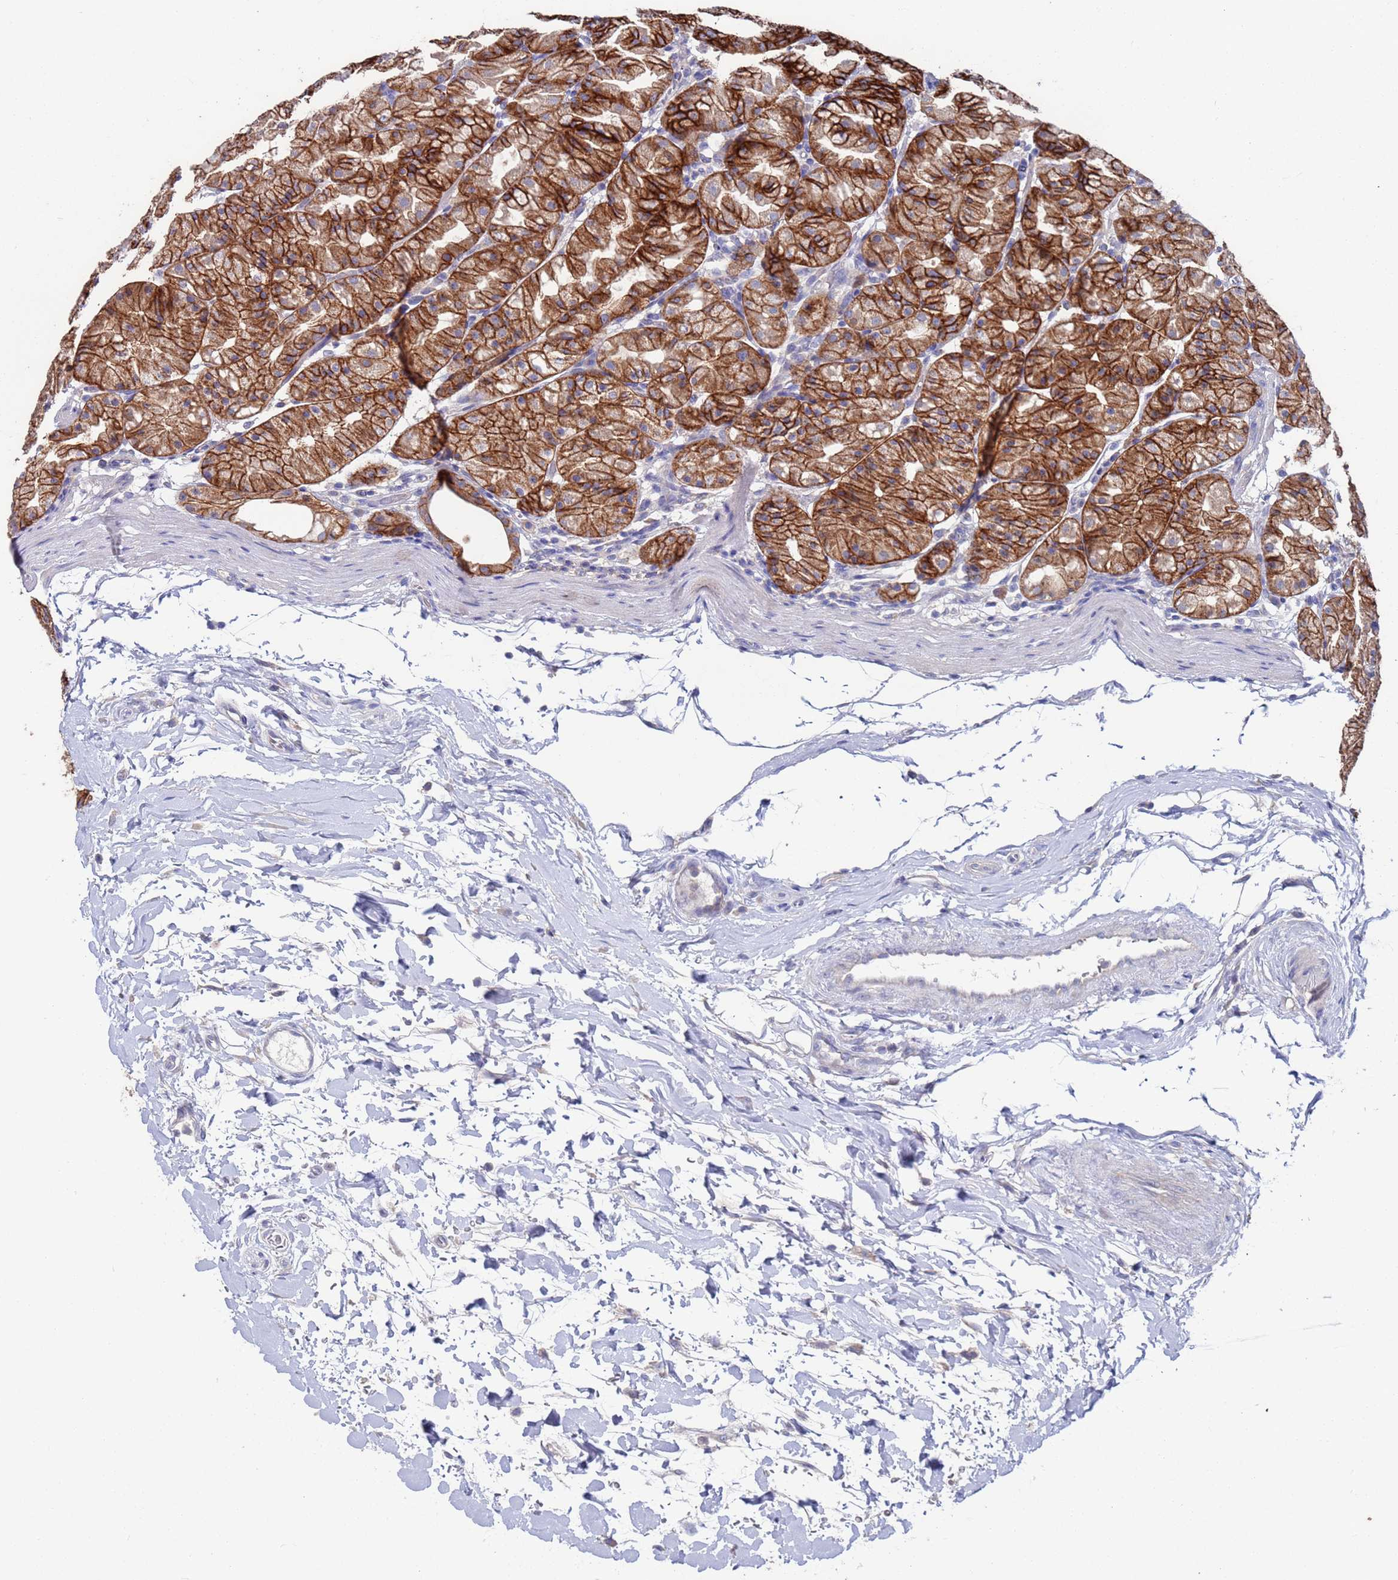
{"staining": {"intensity": "strong", "quantity": ">75%", "location": "cytoplasmic/membranous"}, "tissue": "stomach", "cell_type": "Glandular cells", "image_type": "normal", "snomed": [{"axis": "morphology", "description": "Normal tissue, NOS"}, {"axis": "topography", "description": "Stomach, upper"}], "caption": "This is an image of IHC staining of benign stomach, which shows strong staining in the cytoplasmic/membranous of glandular cells.", "gene": "KRTCAP3", "patient": {"sex": "male", "age": 48}}